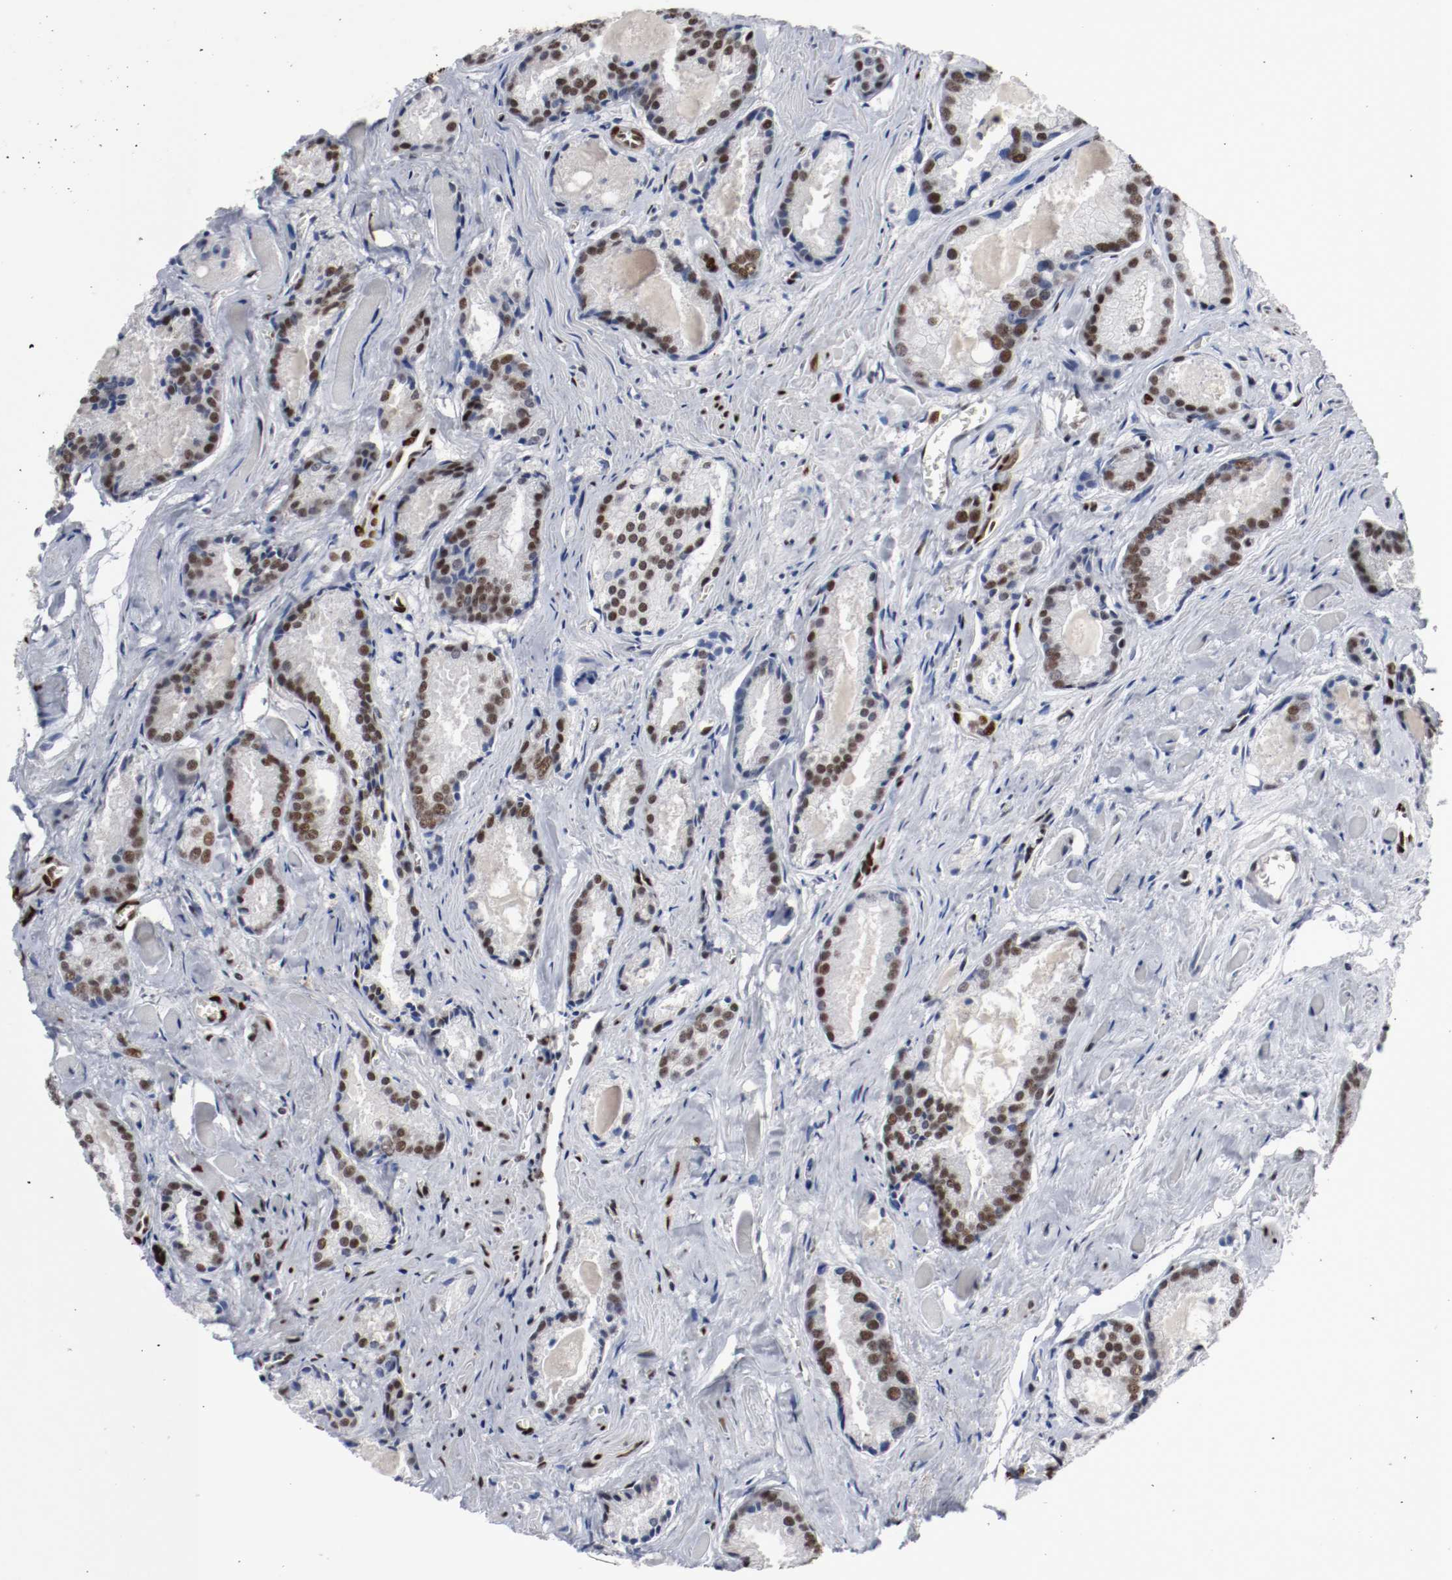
{"staining": {"intensity": "strong", "quantity": ">75%", "location": "nuclear"}, "tissue": "prostate cancer", "cell_type": "Tumor cells", "image_type": "cancer", "snomed": [{"axis": "morphology", "description": "Adenocarcinoma, Low grade"}, {"axis": "topography", "description": "Prostate"}], "caption": "This micrograph reveals immunohistochemistry staining of human prostate cancer (adenocarcinoma (low-grade)), with high strong nuclear expression in about >75% of tumor cells.", "gene": "MEF2D", "patient": {"sex": "male", "age": 64}}